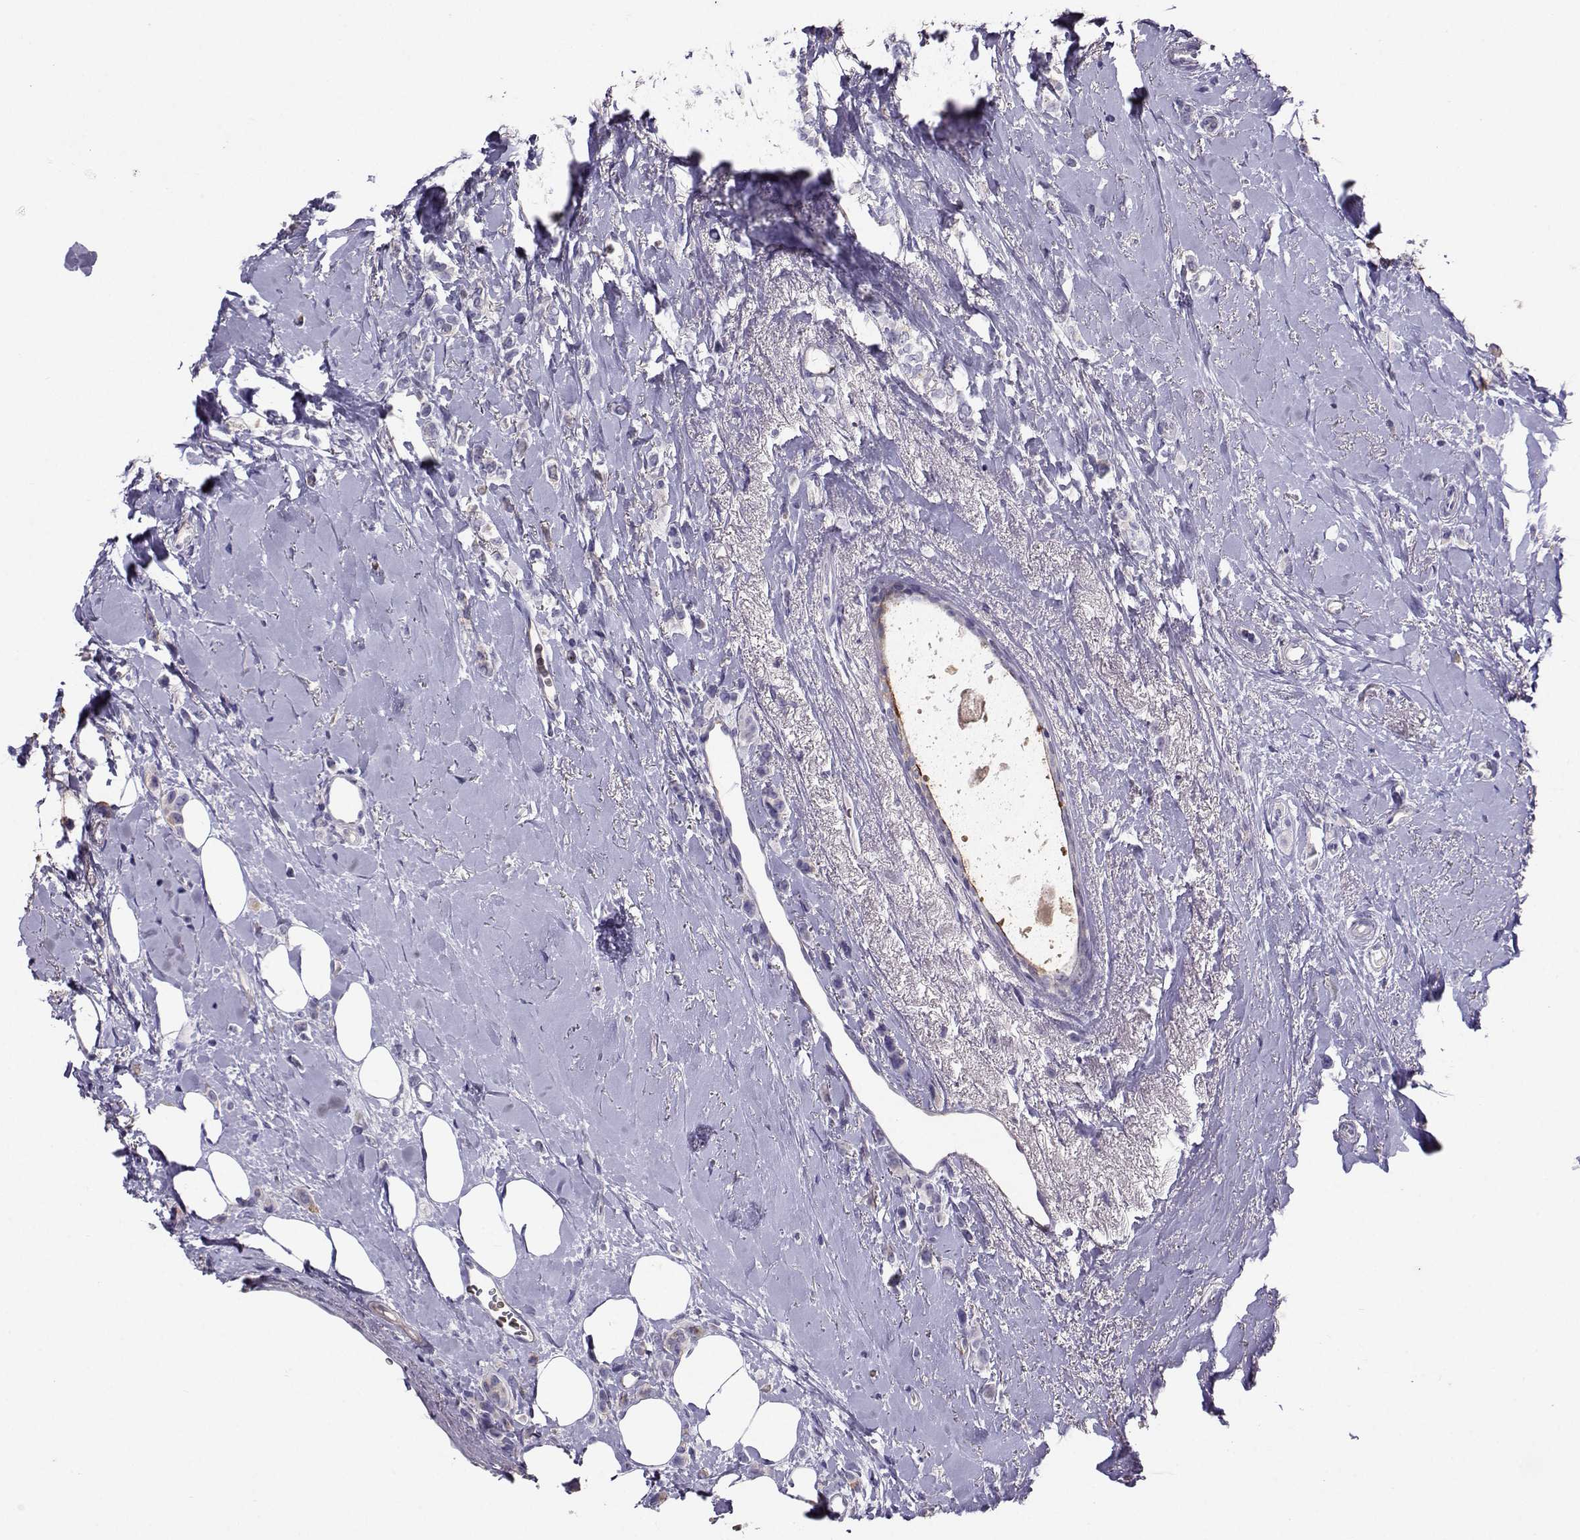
{"staining": {"intensity": "weak", "quantity": "25%-75%", "location": "cytoplasmic/membranous"}, "tissue": "breast cancer", "cell_type": "Tumor cells", "image_type": "cancer", "snomed": [{"axis": "morphology", "description": "Lobular carcinoma"}, {"axis": "topography", "description": "Breast"}], "caption": "The image displays staining of breast lobular carcinoma, revealing weak cytoplasmic/membranous protein positivity (brown color) within tumor cells. Using DAB (3,3'-diaminobenzidine) (brown) and hematoxylin (blue) stains, captured at high magnification using brightfield microscopy.", "gene": "CLUL1", "patient": {"sex": "female", "age": 66}}